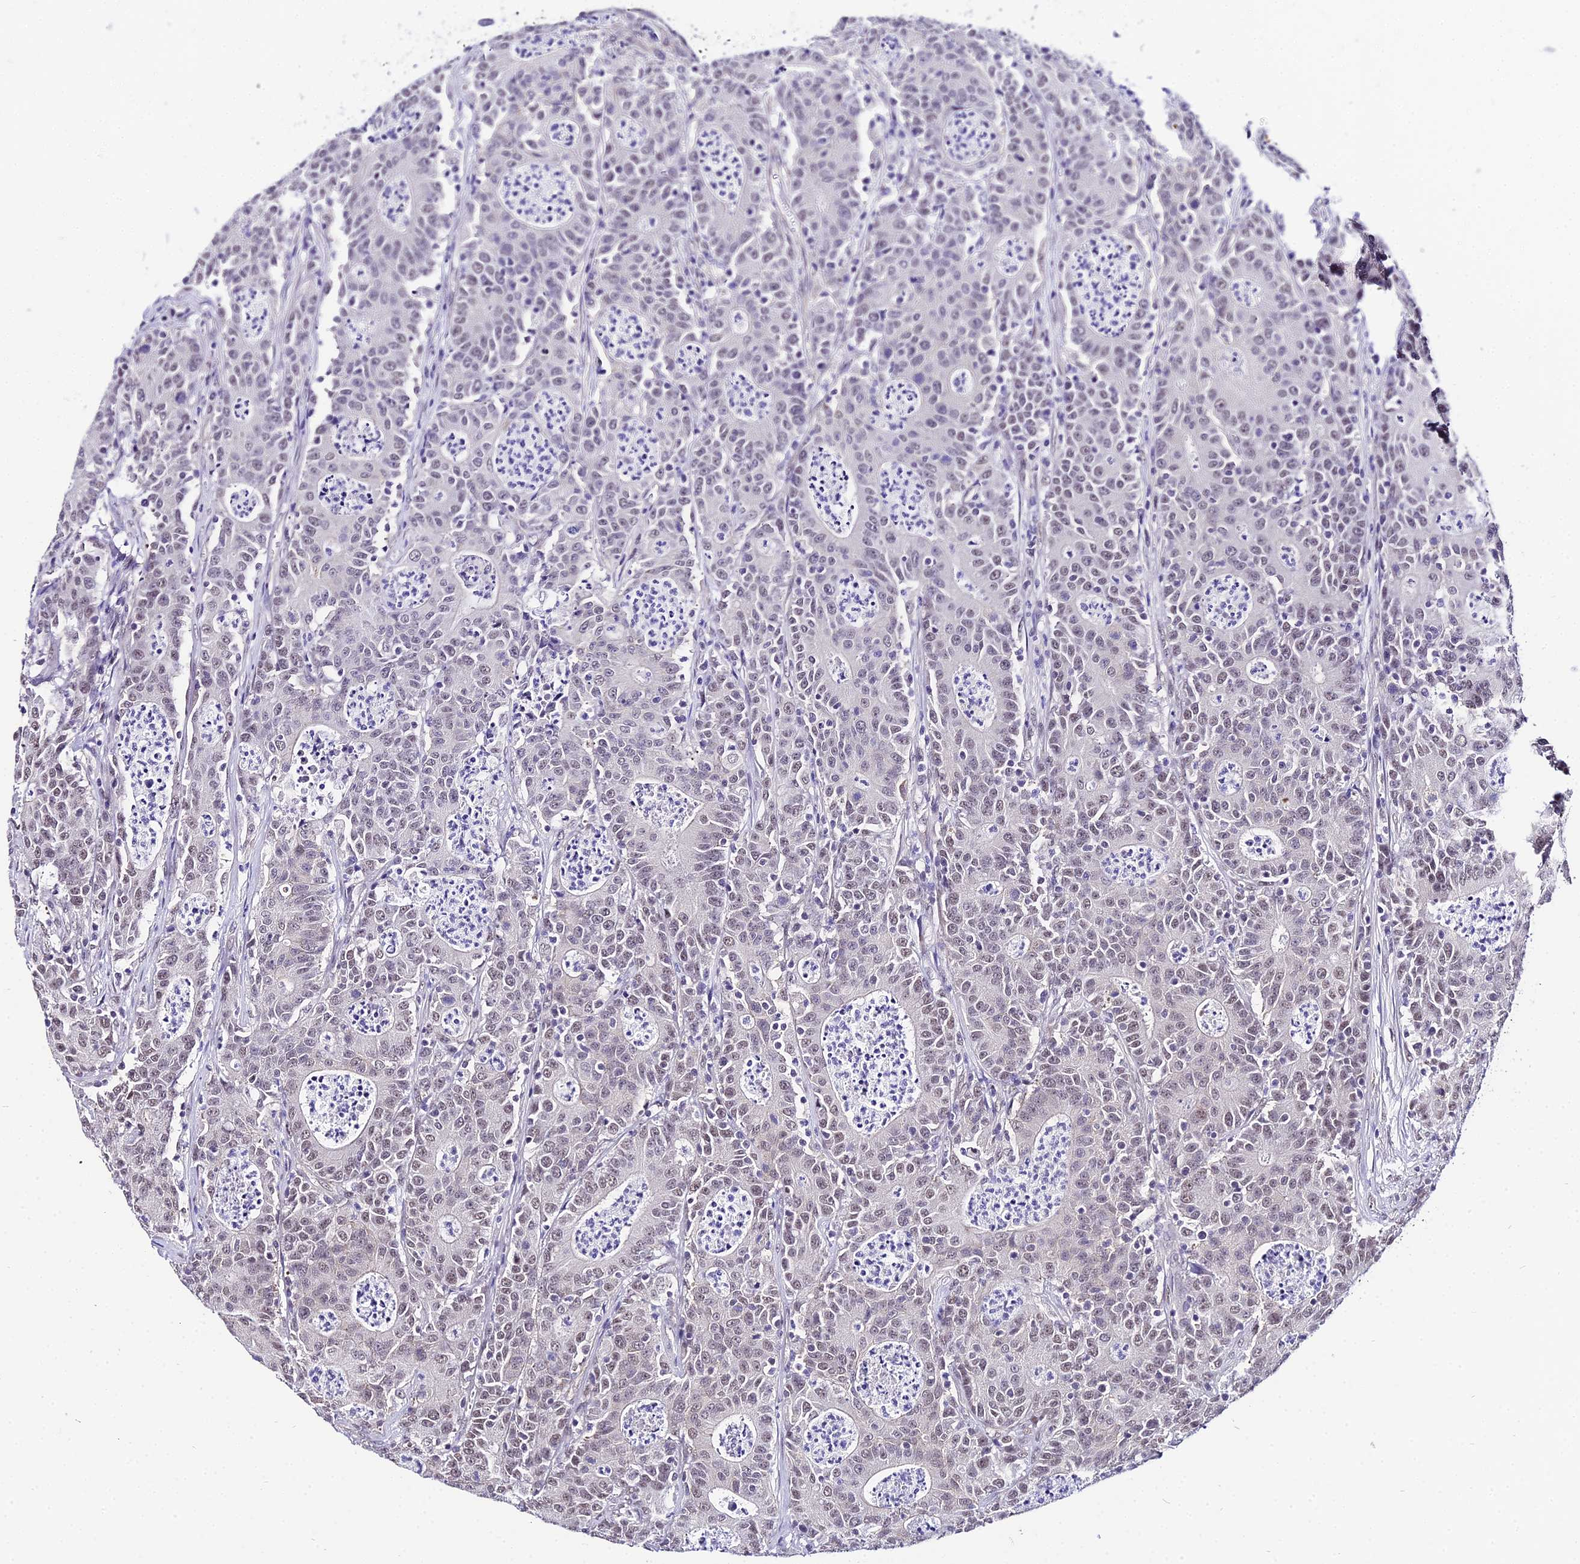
{"staining": {"intensity": "weak", "quantity": "25%-75%", "location": "nuclear"}, "tissue": "colorectal cancer", "cell_type": "Tumor cells", "image_type": "cancer", "snomed": [{"axis": "morphology", "description": "Adenocarcinoma, NOS"}, {"axis": "topography", "description": "Colon"}], "caption": "Immunohistochemical staining of adenocarcinoma (colorectal) reveals low levels of weak nuclear positivity in approximately 25%-75% of tumor cells.", "gene": "POLR2I", "patient": {"sex": "male", "age": 83}}